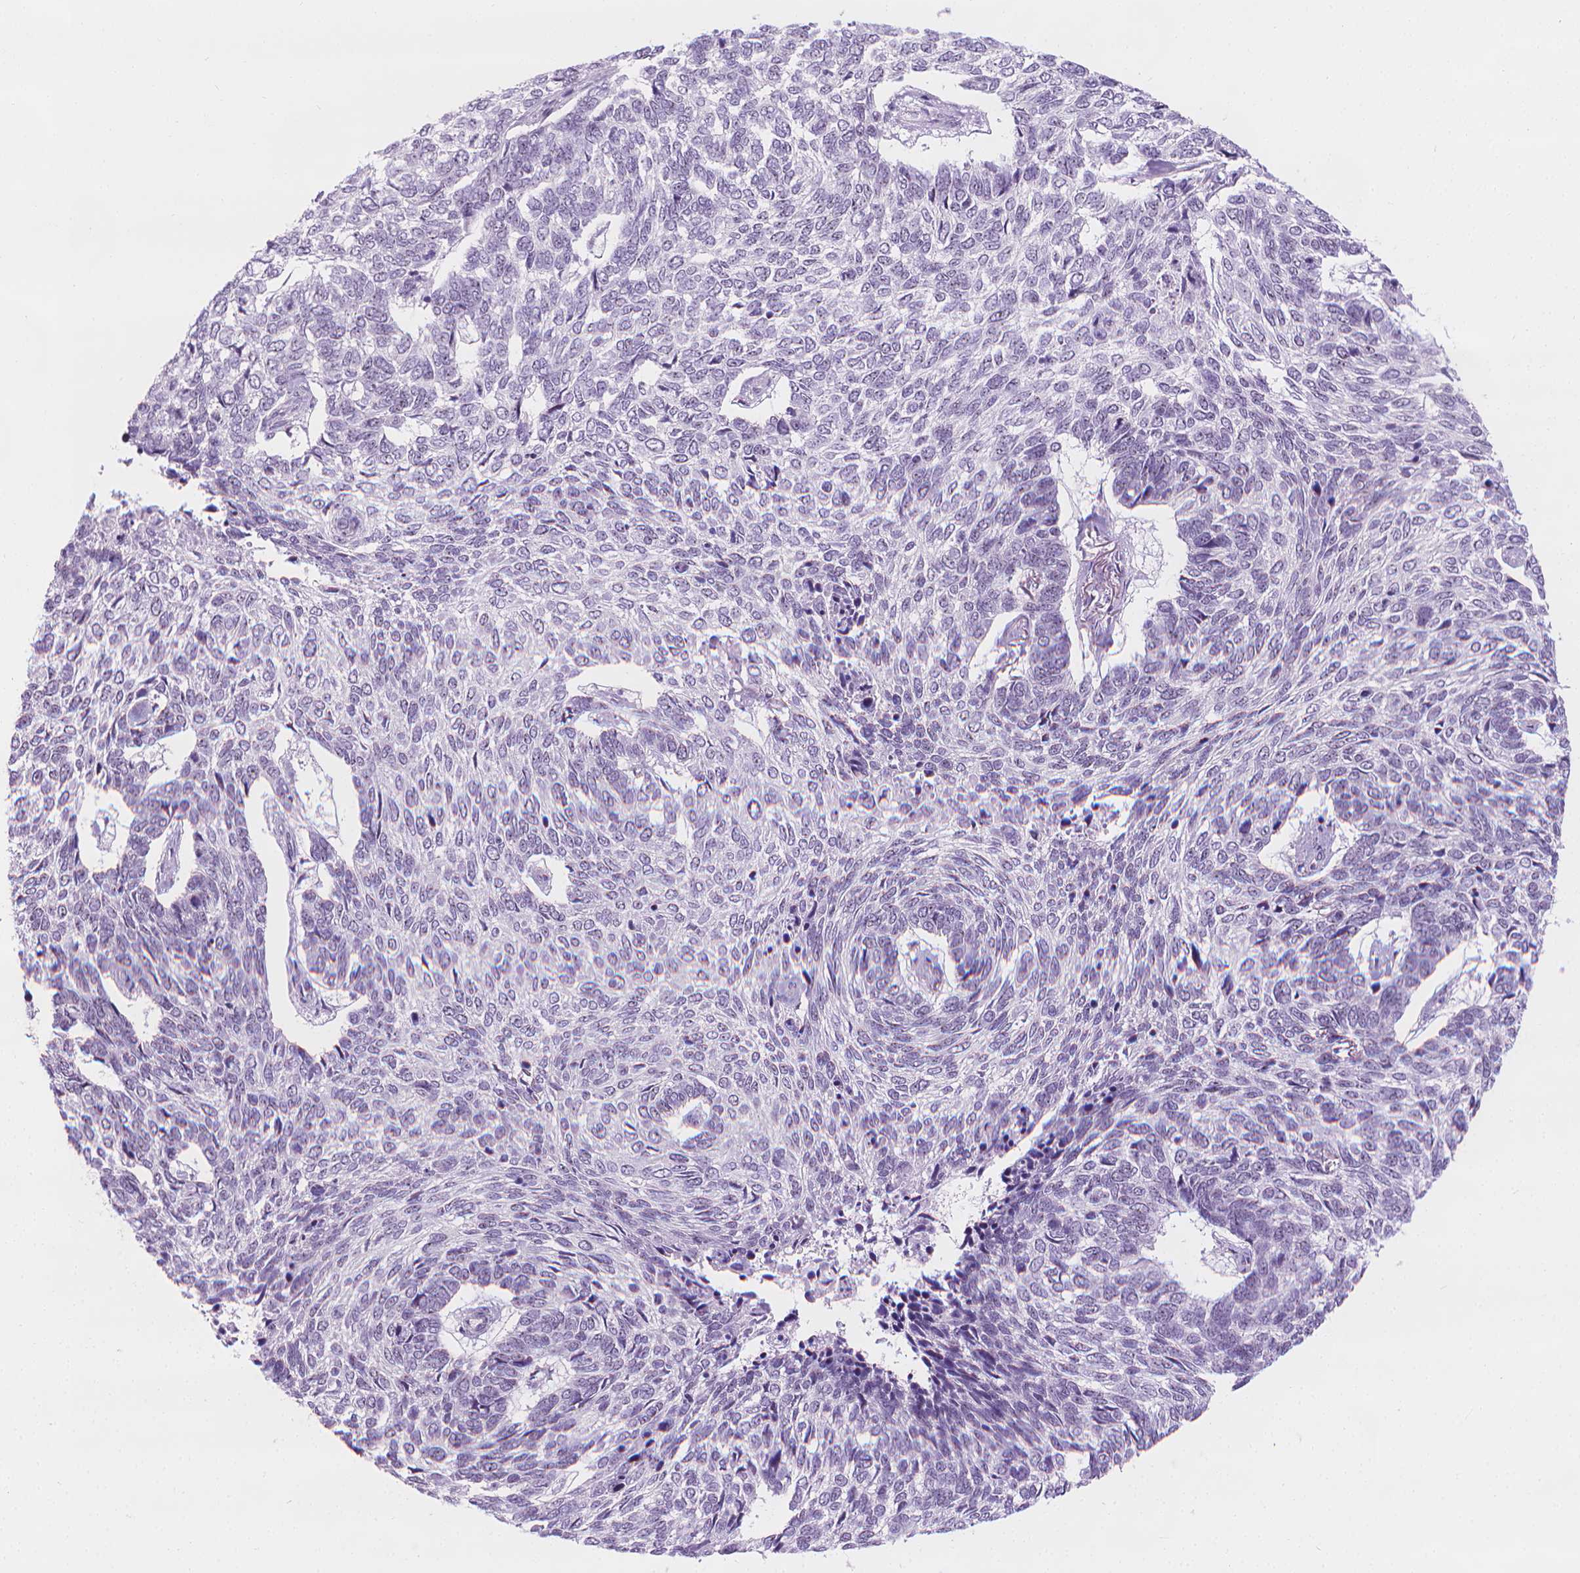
{"staining": {"intensity": "negative", "quantity": "none", "location": "none"}, "tissue": "skin cancer", "cell_type": "Tumor cells", "image_type": "cancer", "snomed": [{"axis": "morphology", "description": "Basal cell carcinoma"}, {"axis": "topography", "description": "Skin"}], "caption": "This is an immunohistochemistry (IHC) image of human skin cancer (basal cell carcinoma). There is no staining in tumor cells.", "gene": "NOL7", "patient": {"sex": "female", "age": 65}}